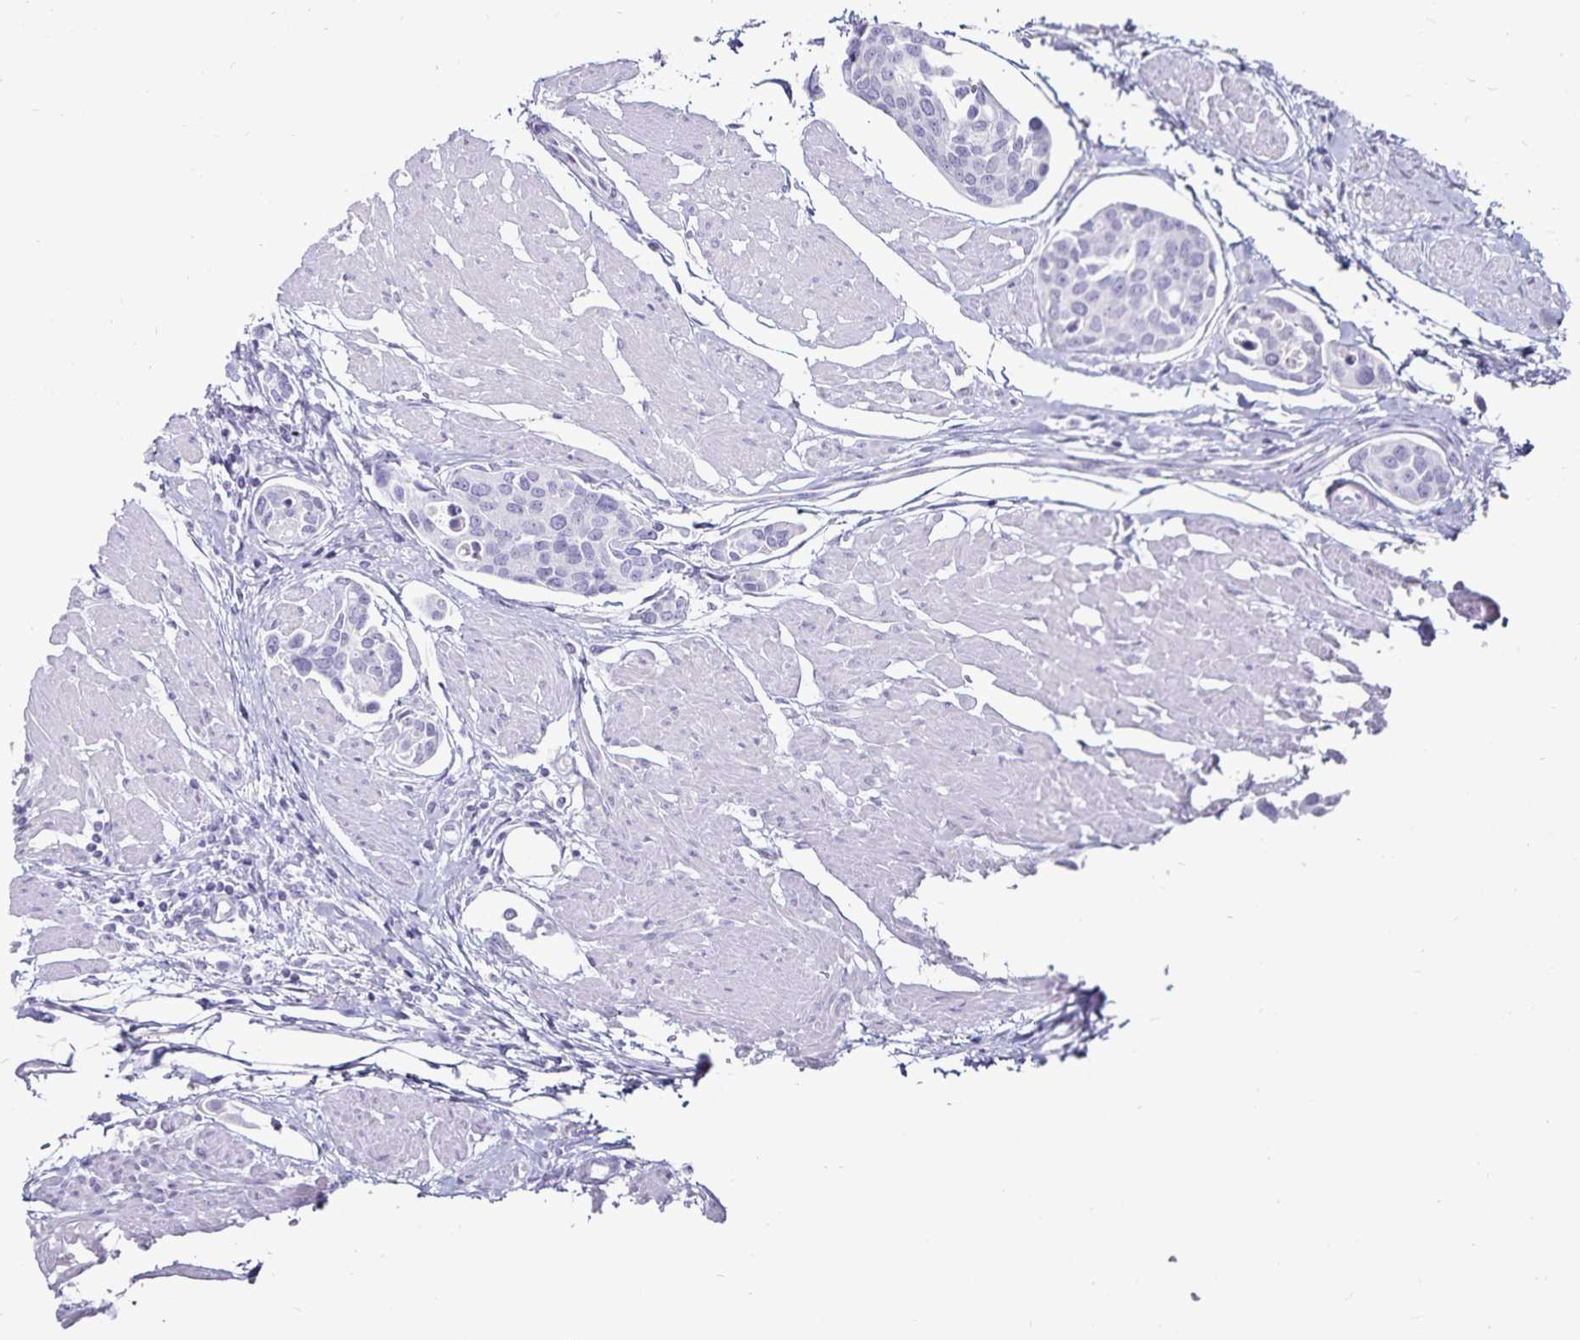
{"staining": {"intensity": "negative", "quantity": "none", "location": "none"}, "tissue": "urothelial cancer", "cell_type": "Tumor cells", "image_type": "cancer", "snomed": [{"axis": "morphology", "description": "Urothelial carcinoma, High grade"}, {"axis": "topography", "description": "Urinary bladder"}], "caption": "High magnification brightfield microscopy of high-grade urothelial carcinoma stained with DAB (brown) and counterstained with hematoxylin (blue): tumor cells show no significant staining.", "gene": "DEFA6", "patient": {"sex": "male", "age": 78}}